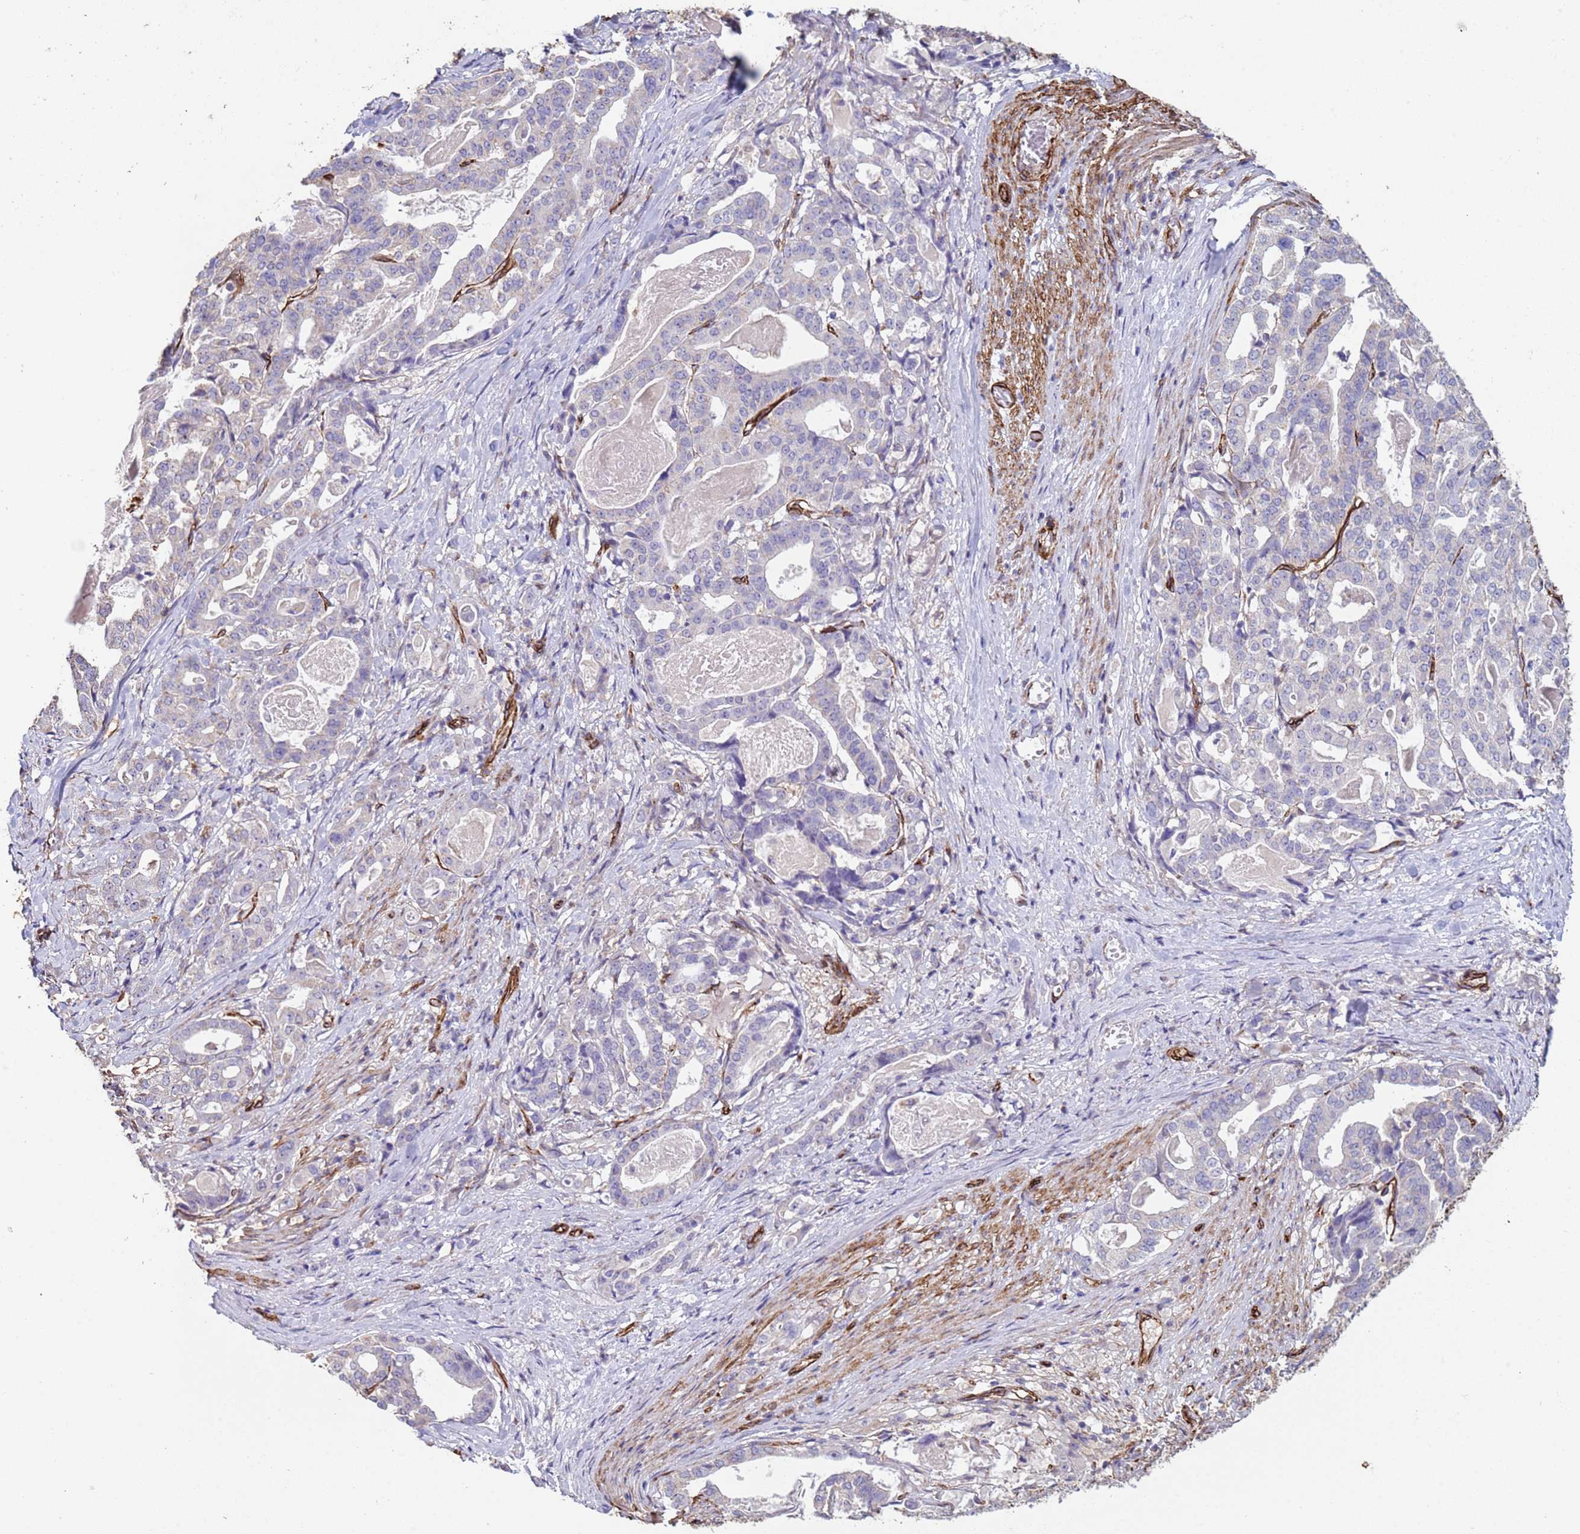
{"staining": {"intensity": "negative", "quantity": "none", "location": "none"}, "tissue": "stomach cancer", "cell_type": "Tumor cells", "image_type": "cancer", "snomed": [{"axis": "morphology", "description": "Adenocarcinoma, NOS"}, {"axis": "topography", "description": "Stomach"}], "caption": "The image shows no staining of tumor cells in stomach cancer (adenocarcinoma). (DAB immunohistochemistry with hematoxylin counter stain).", "gene": "GASK1A", "patient": {"sex": "male", "age": 48}}